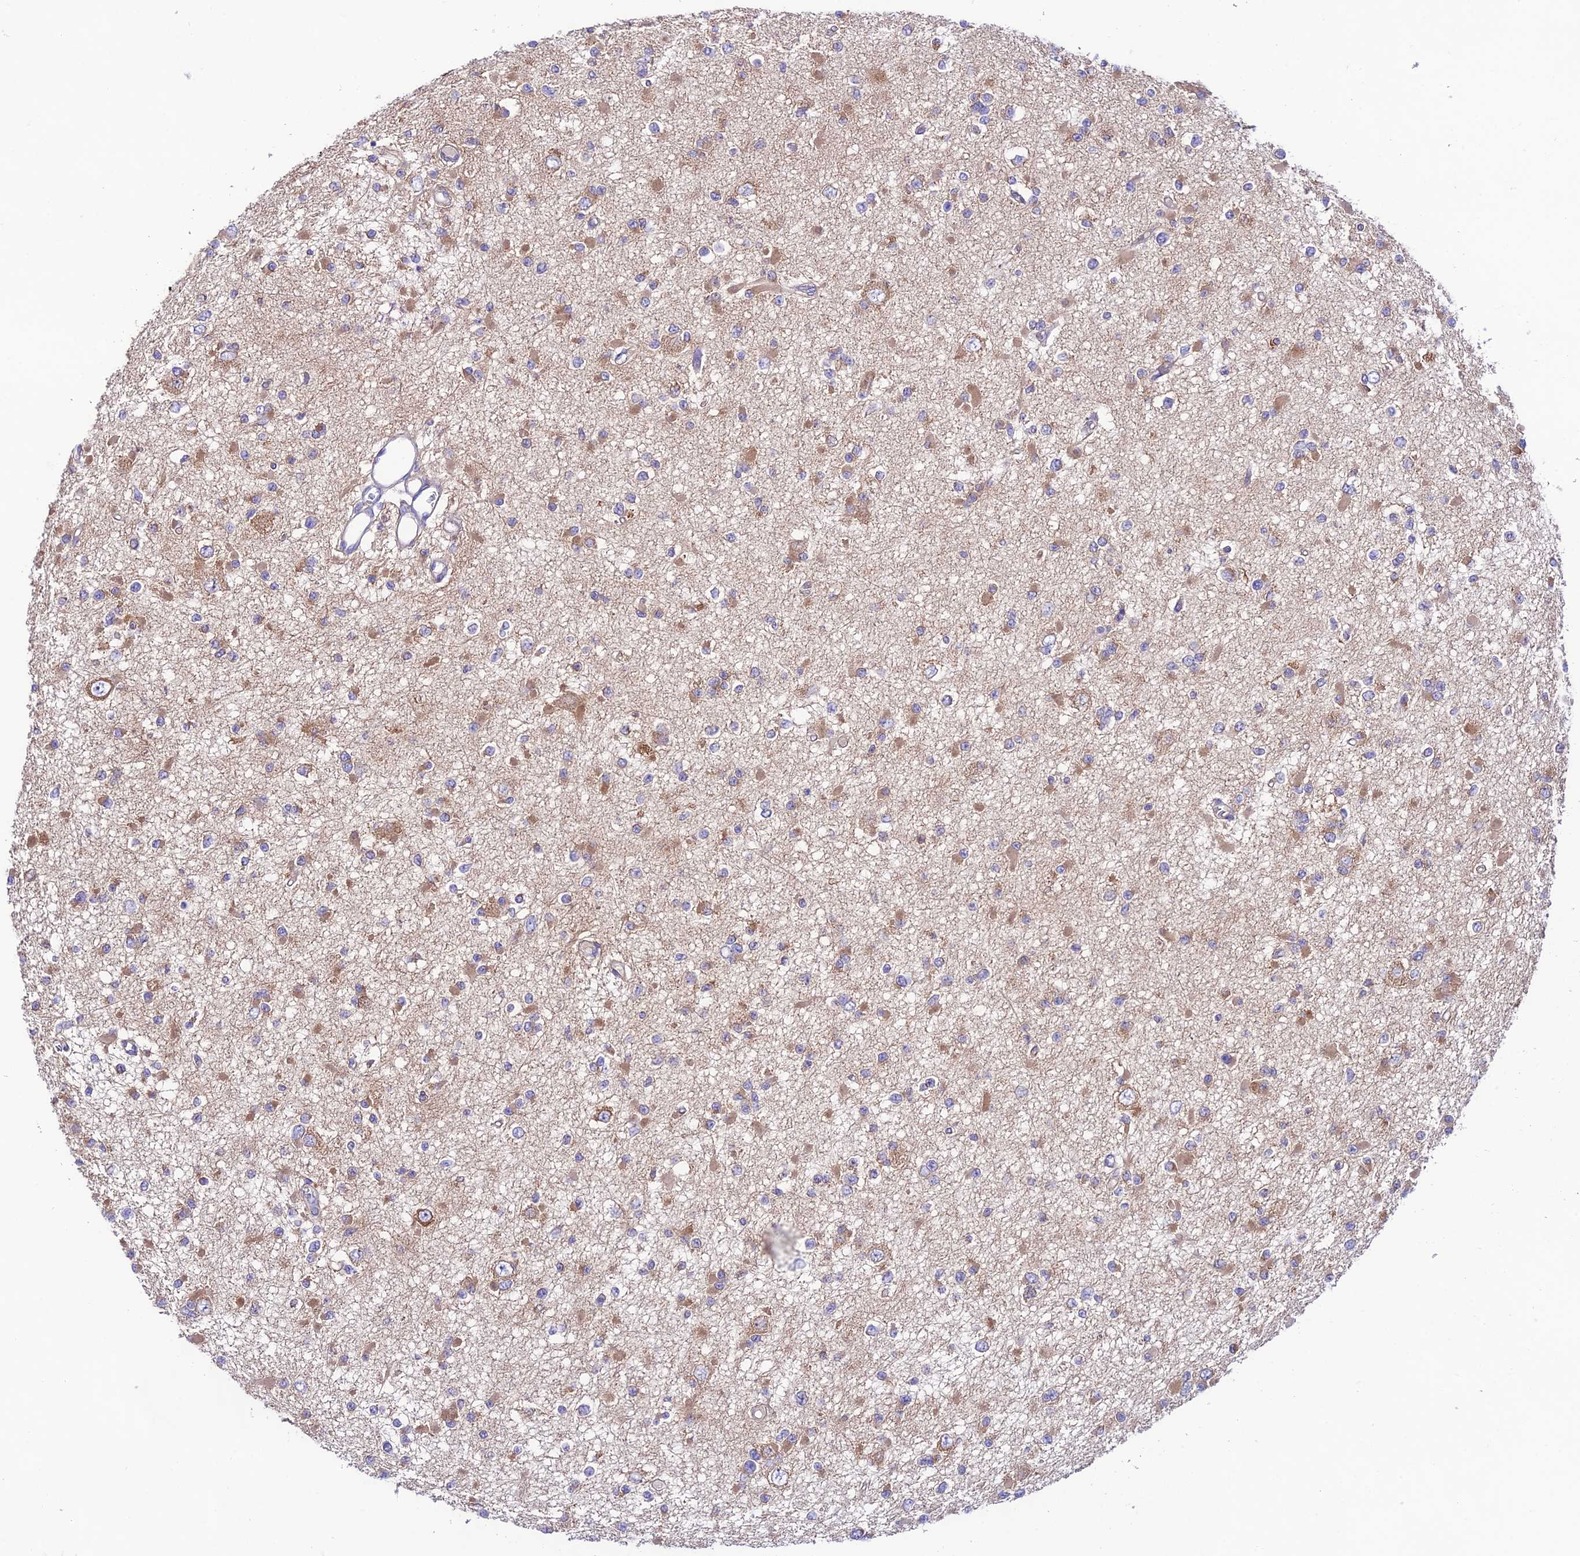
{"staining": {"intensity": "moderate", "quantity": "<25%", "location": "cytoplasmic/membranous"}, "tissue": "glioma", "cell_type": "Tumor cells", "image_type": "cancer", "snomed": [{"axis": "morphology", "description": "Glioma, malignant, Low grade"}, {"axis": "topography", "description": "Brain"}], "caption": "Moderate cytoplasmic/membranous expression for a protein is appreciated in approximately <25% of tumor cells of low-grade glioma (malignant) using immunohistochemistry.", "gene": "LACTB2", "patient": {"sex": "female", "age": 22}}